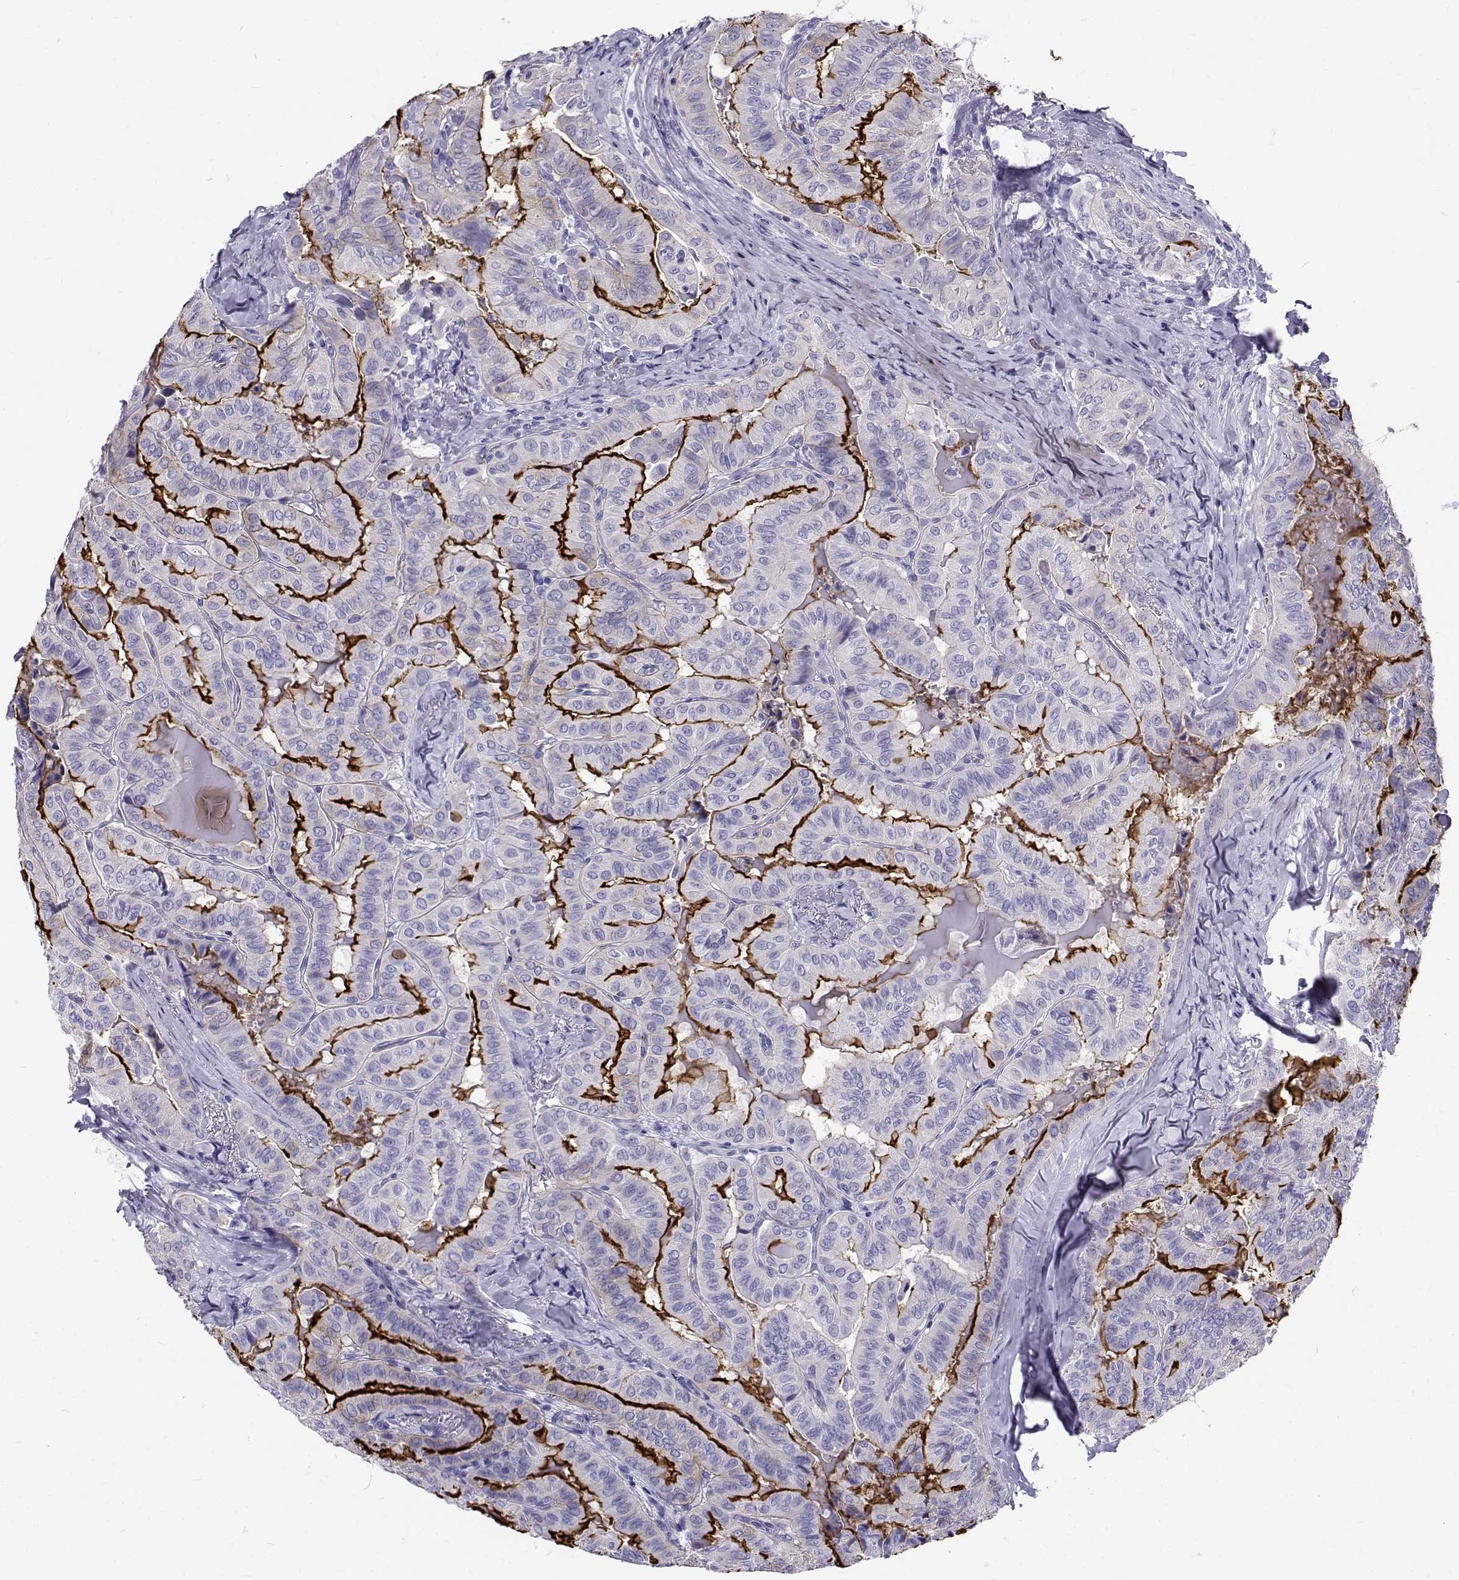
{"staining": {"intensity": "negative", "quantity": "none", "location": "none"}, "tissue": "thyroid cancer", "cell_type": "Tumor cells", "image_type": "cancer", "snomed": [{"axis": "morphology", "description": "Papillary adenocarcinoma, NOS"}, {"axis": "topography", "description": "Thyroid gland"}], "caption": "High magnification brightfield microscopy of papillary adenocarcinoma (thyroid) stained with DAB (brown) and counterstained with hematoxylin (blue): tumor cells show no significant staining.", "gene": "IGSF1", "patient": {"sex": "female", "age": 68}}